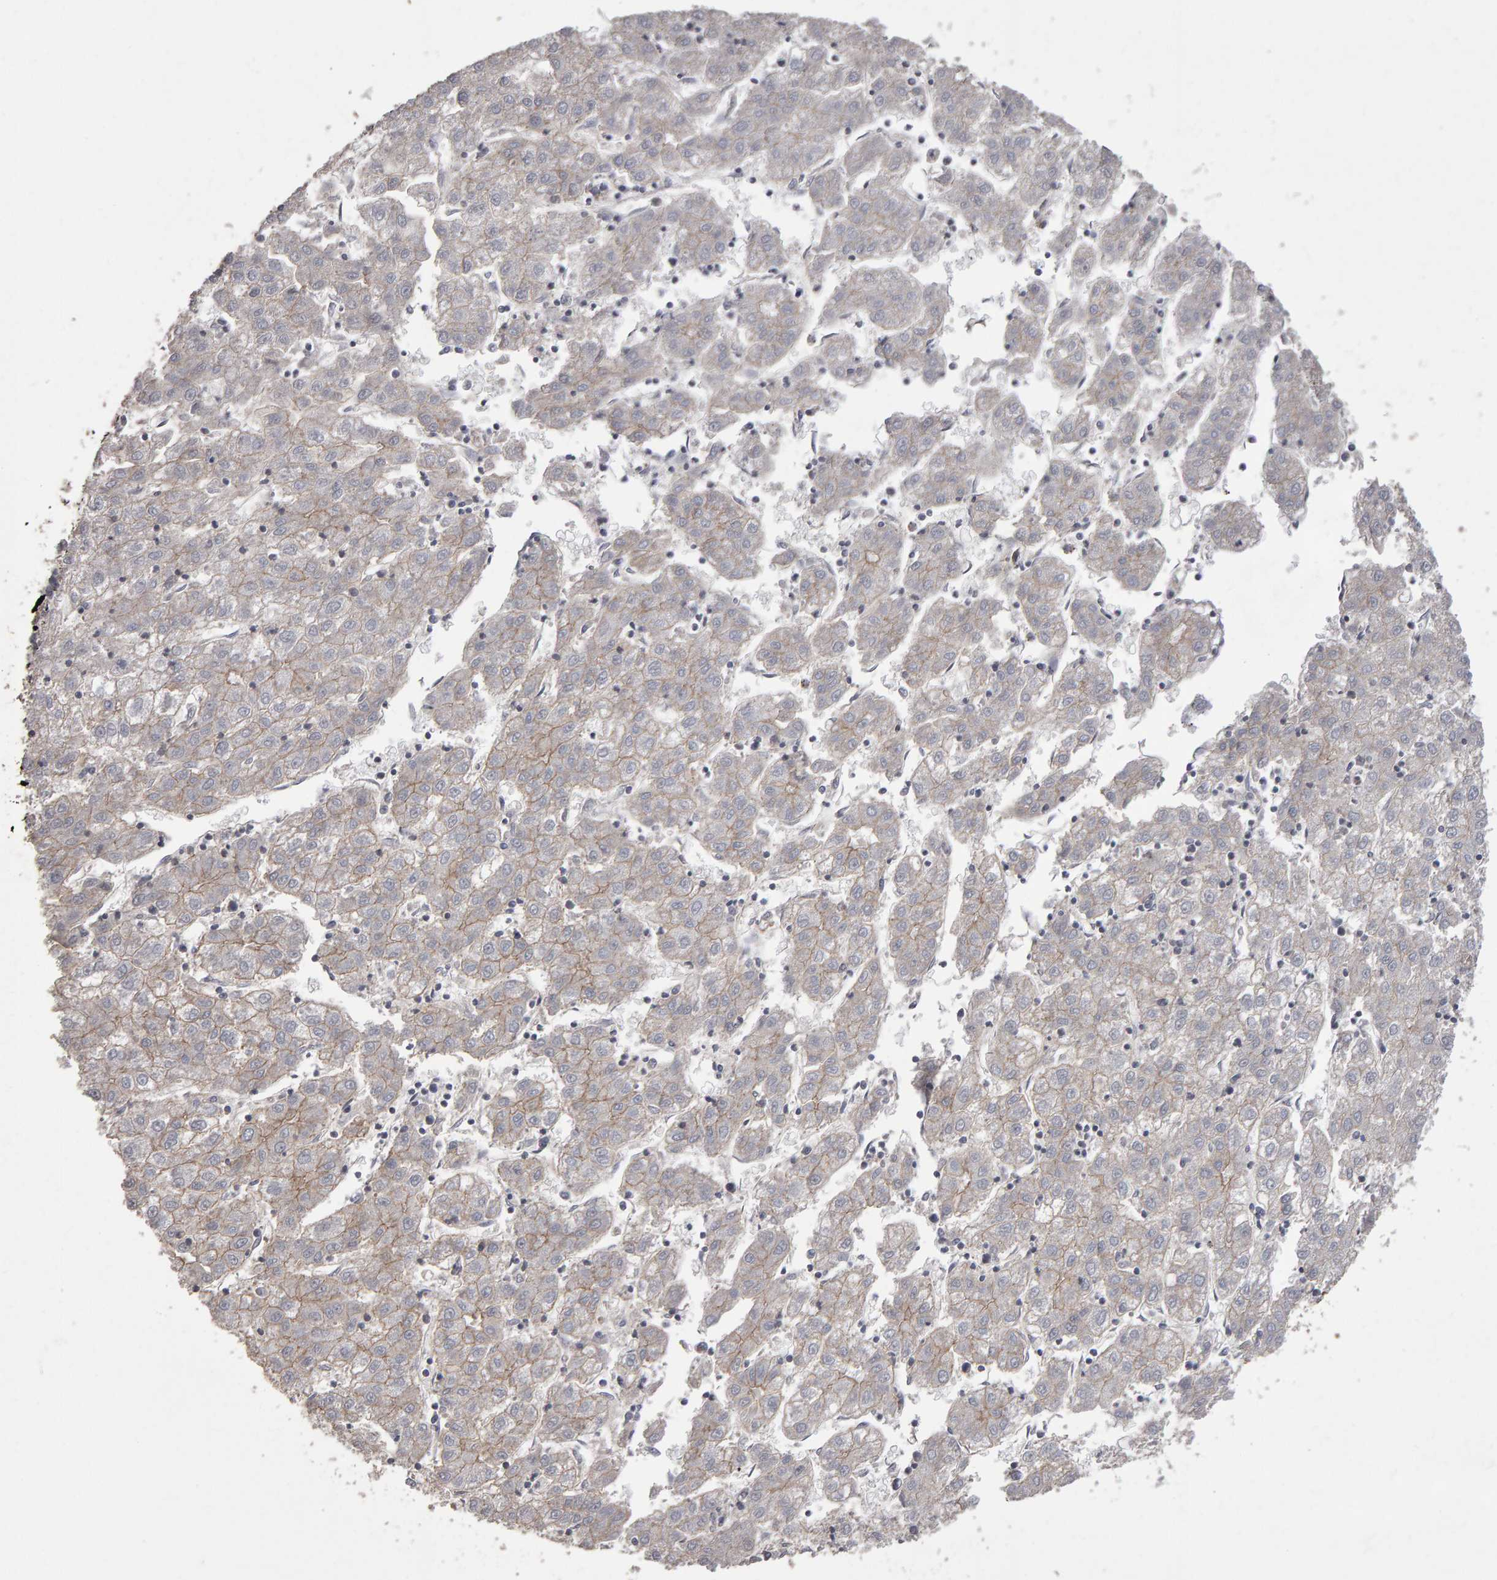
{"staining": {"intensity": "weak", "quantity": "<25%", "location": "cytoplasmic/membranous"}, "tissue": "liver cancer", "cell_type": "Tumor cells", "image_type": "cancer", "snomed": [{"axis": "morphology", "description": "Carcinoma, Hepatocellular, NOS"}, {"axis": "topography", "description": "Liver"}], "caption": "Tumor cells are negative for brown protein staining in liver cancer (hepatocellular carcinoma).", "gene": "SCRIB", "patient": {"sex": "male", "age": 72}}